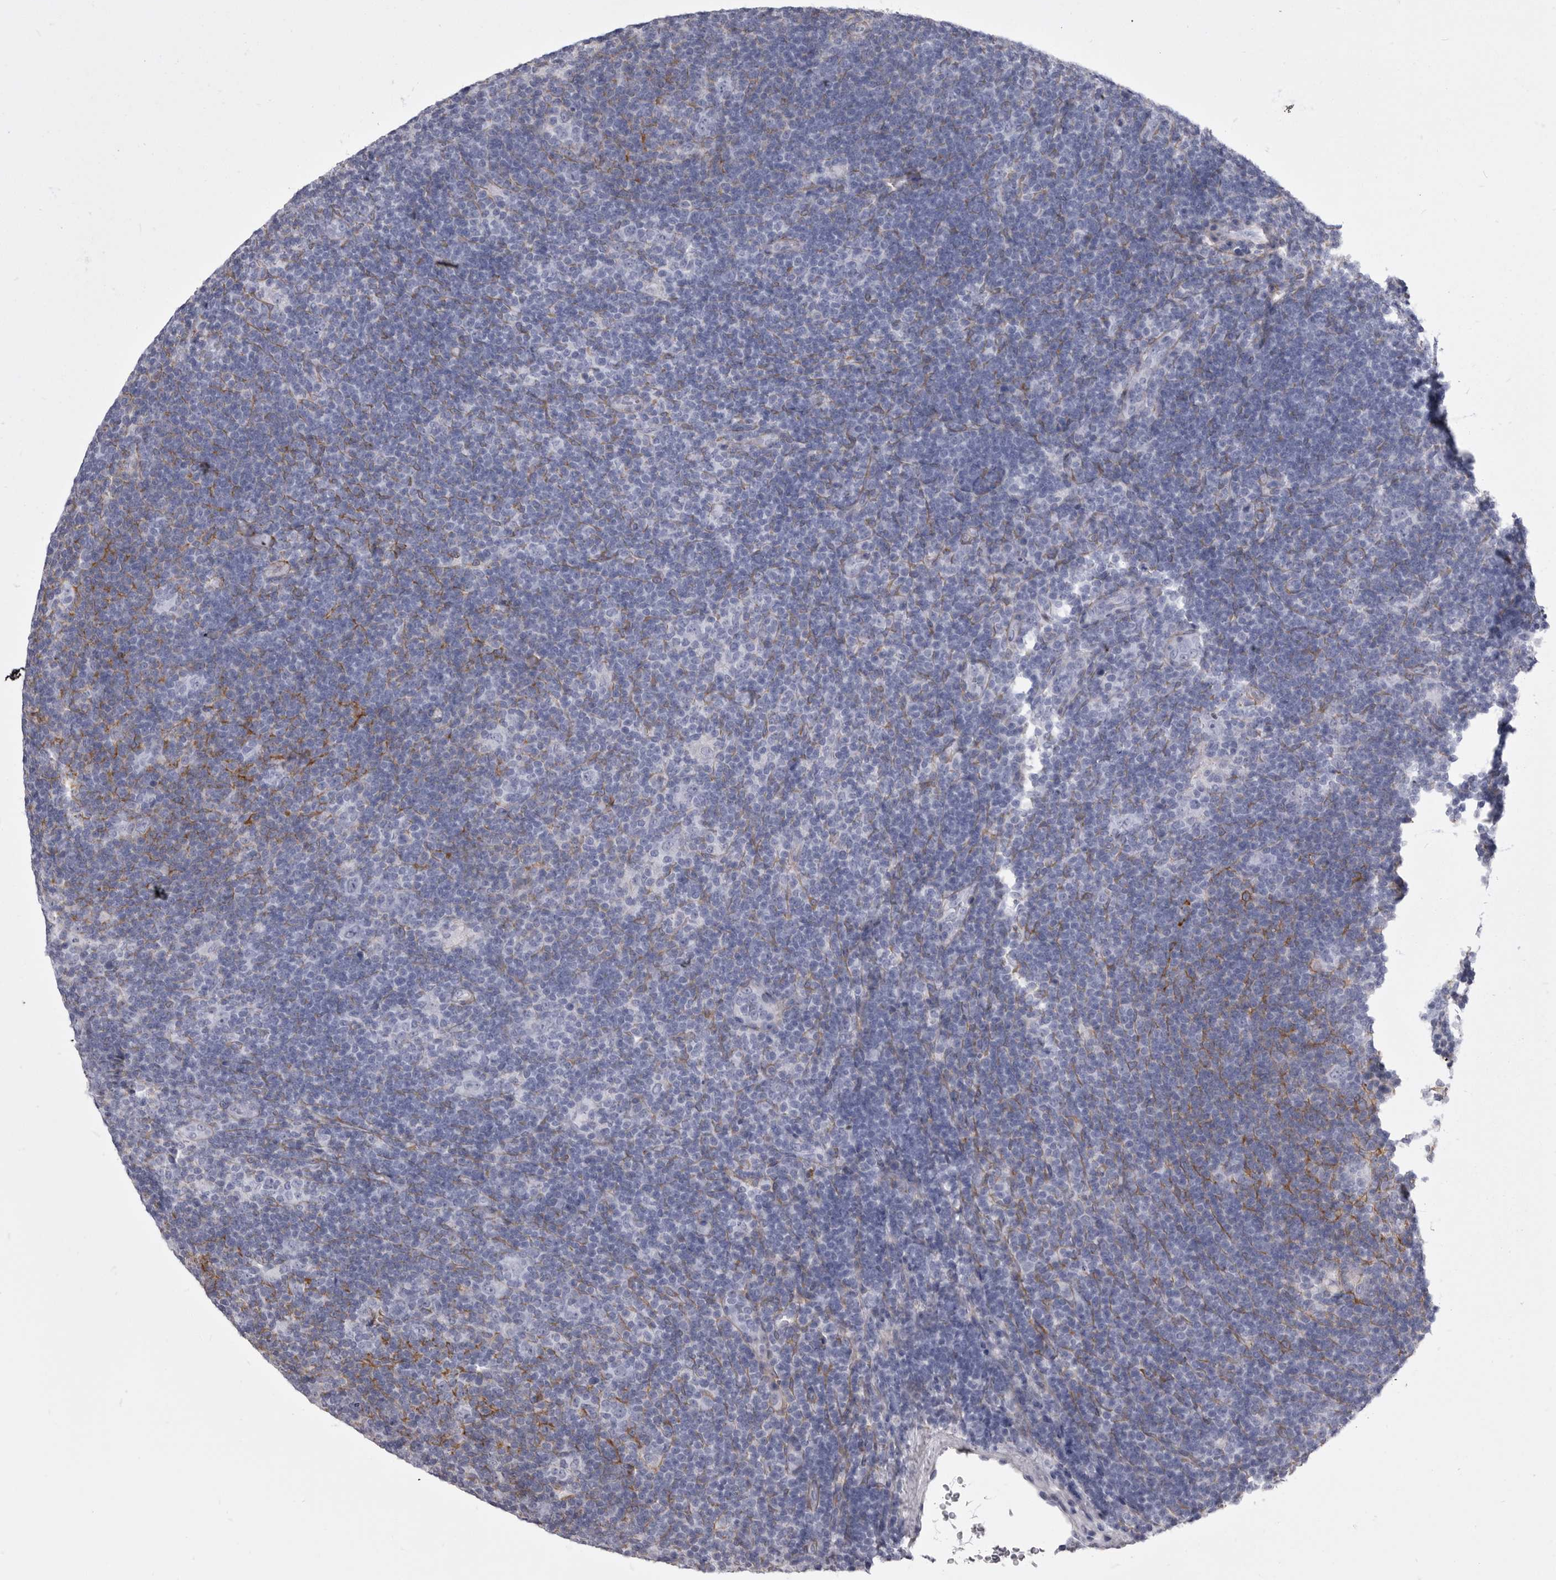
{"staining": {"intensity": "negative", "quantity": "none", "location": "none"}, "tissue": "lymphoma", "cell_type": "Tumor cells", "image_type": "cancer", "snomed": [{"axis": "morphology", "description": "Hodgkin's disease, NOS"}, {"axis": "topography", "description": "Lymph node"}], "caption": "This is an IHC image of human Hodgkin's disease. There is no staining in tumor cells.", "gene": "ANK2", "patient": {"sex": "female", "age": 57}}